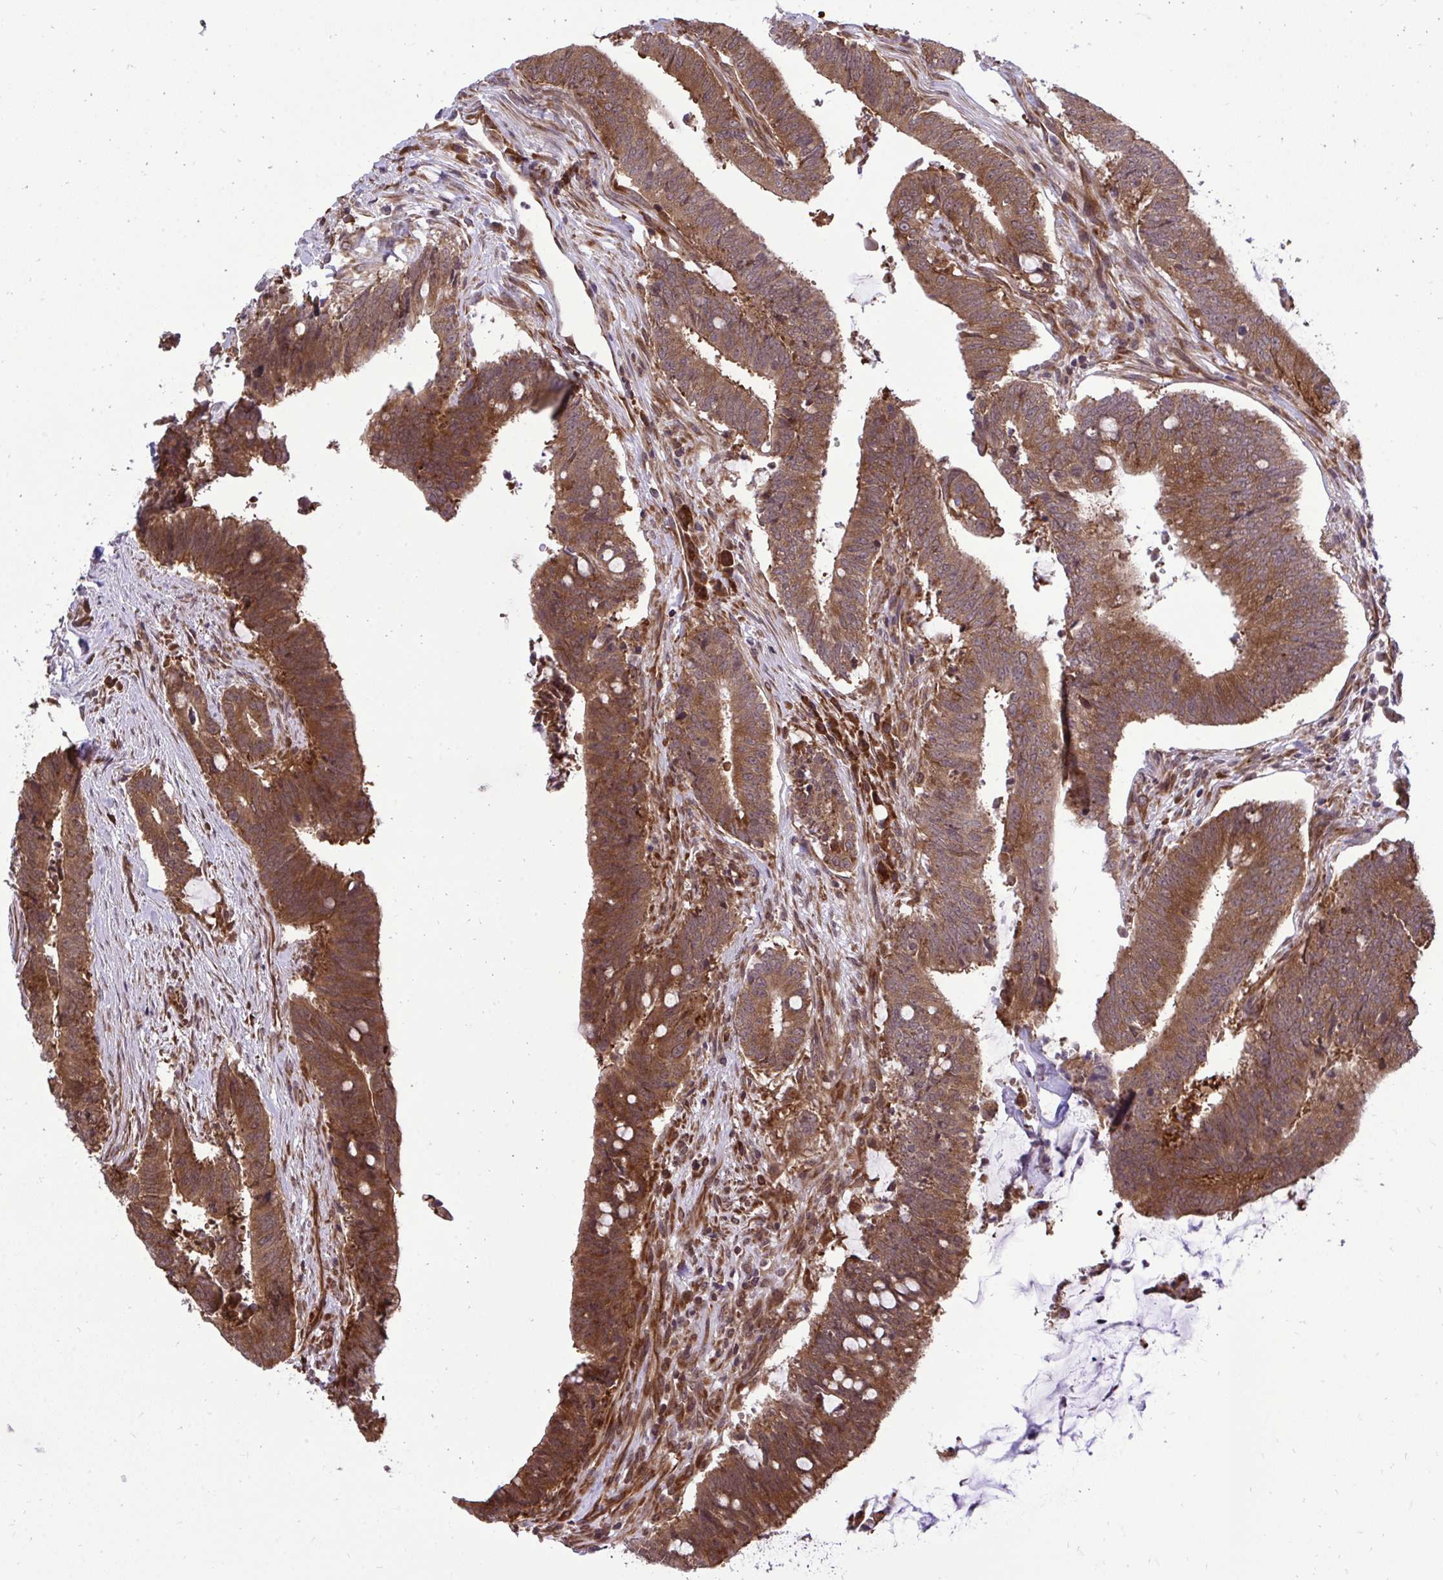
{"staining": {"intensity": "strong", "quantity": ">75%", "location": "cytoplasmic/membranous"}, "tissue": "colorectal cancer", "cell_type": "Tumor cells", "image_type": "cancer", "snomed": [{"axis": "morphology", "description": "Adenocarcinoma, NOS"}, {"axis": "topography", "description": "Colon"}], "caption": "This is an image of IHC staining of adenocarcinoma (colorectal), which shows strong positivity in the cytoplasmic/membranous of tumor cells.", "gene": "RPS15", "patient": {"sex": "female", "age": 43}}